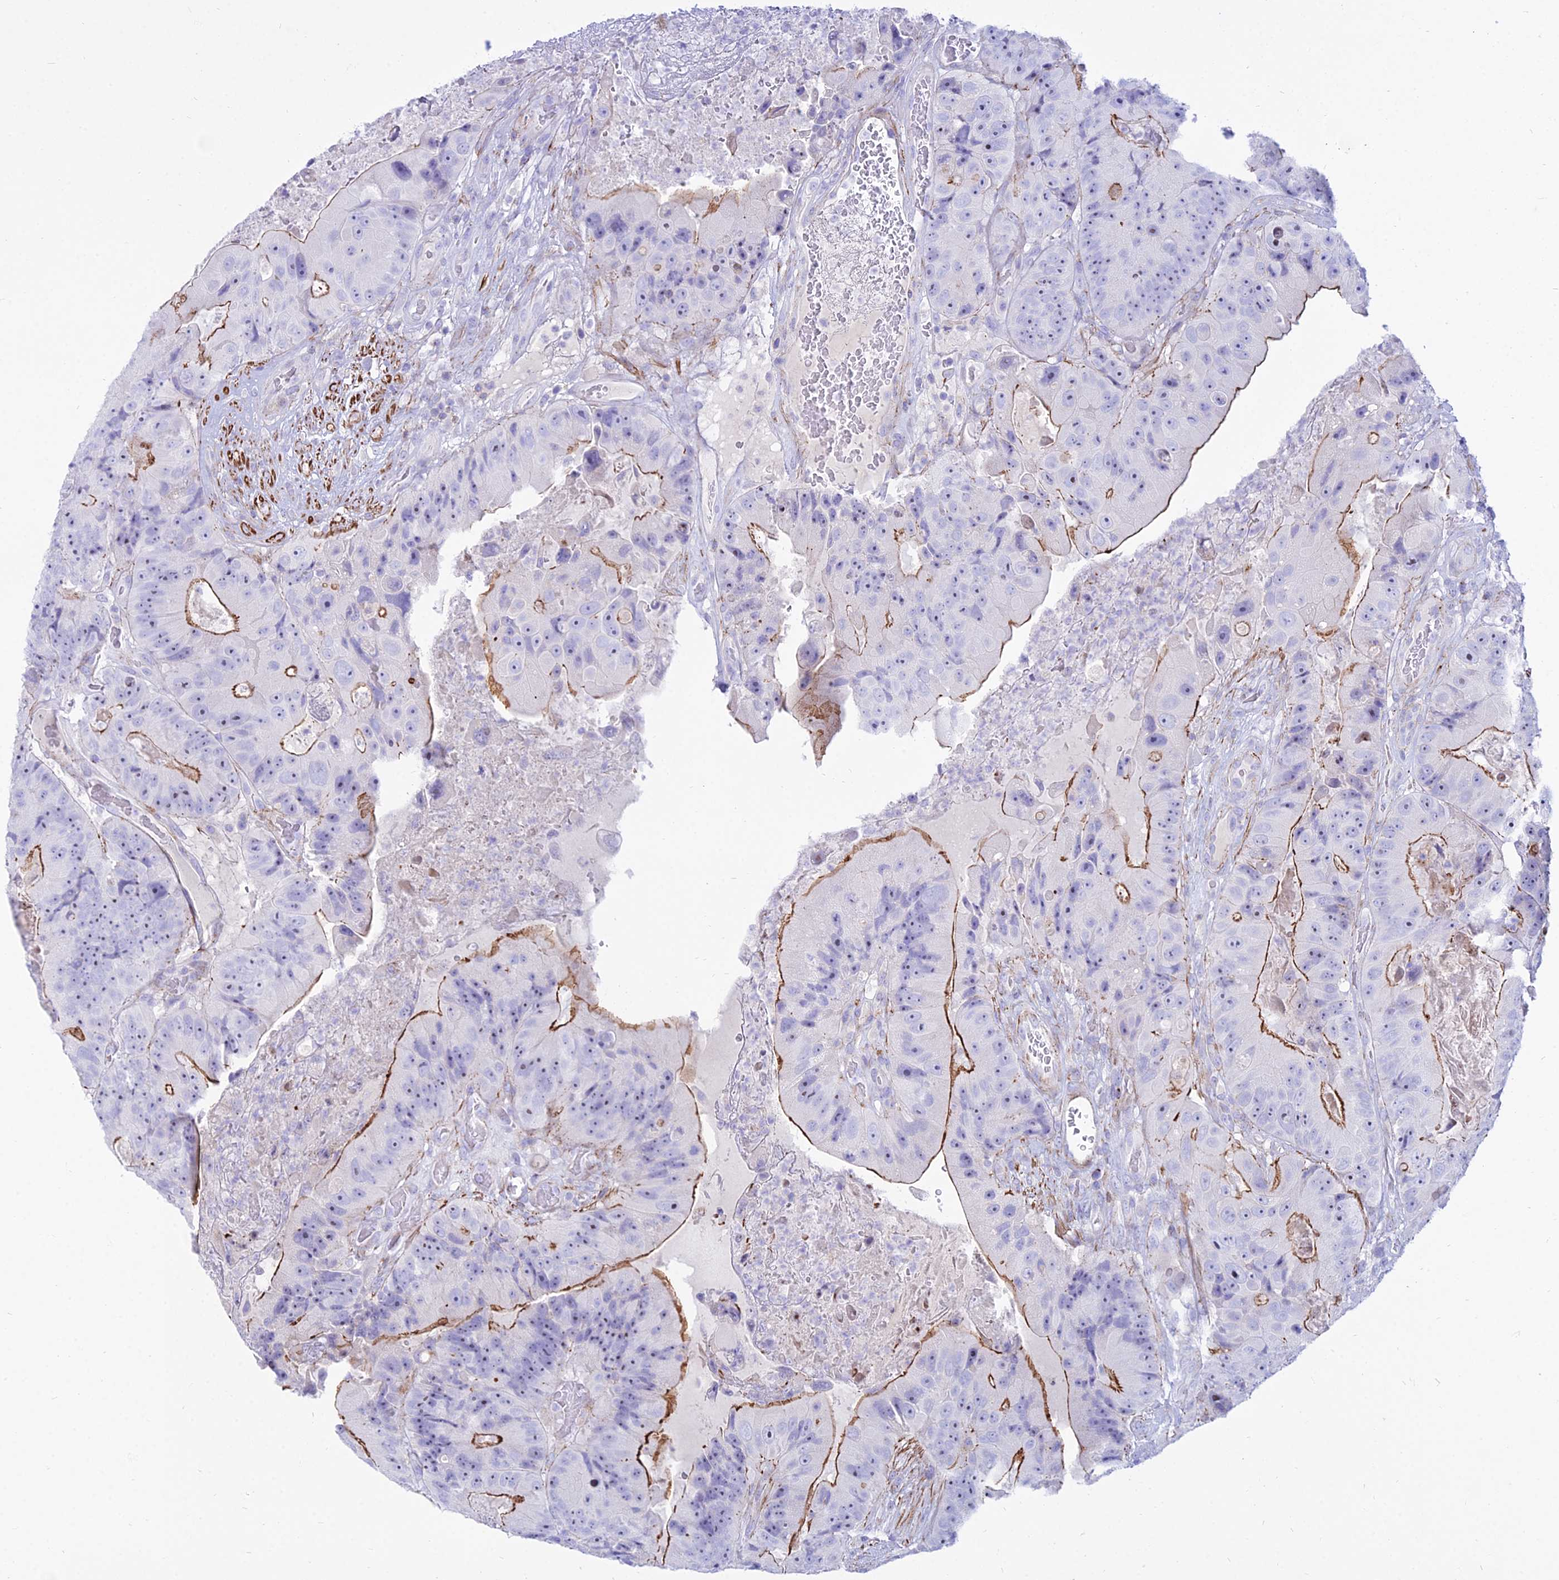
{"staining": {"intensity": "strong", "quantity": "<25%", "location": "cytoplasmic/membranous"}, "tissue": "colorectal cancer", "cell_type": "Tumor cells", "image_type": "cancer", "snomed": [{"axis": "morphology", "description": "Adenocarcinoma, NOS"}, {"axis": "topography", "description": "Colon"}], "caption": "This is an image of IHC staining of colorectal adenocarcinoma, which shows strong positivity in the cytoplasmic/membranous of tumor cells.", "gene": "DLX1", "patient": {"sex": "female", "age": 86}}